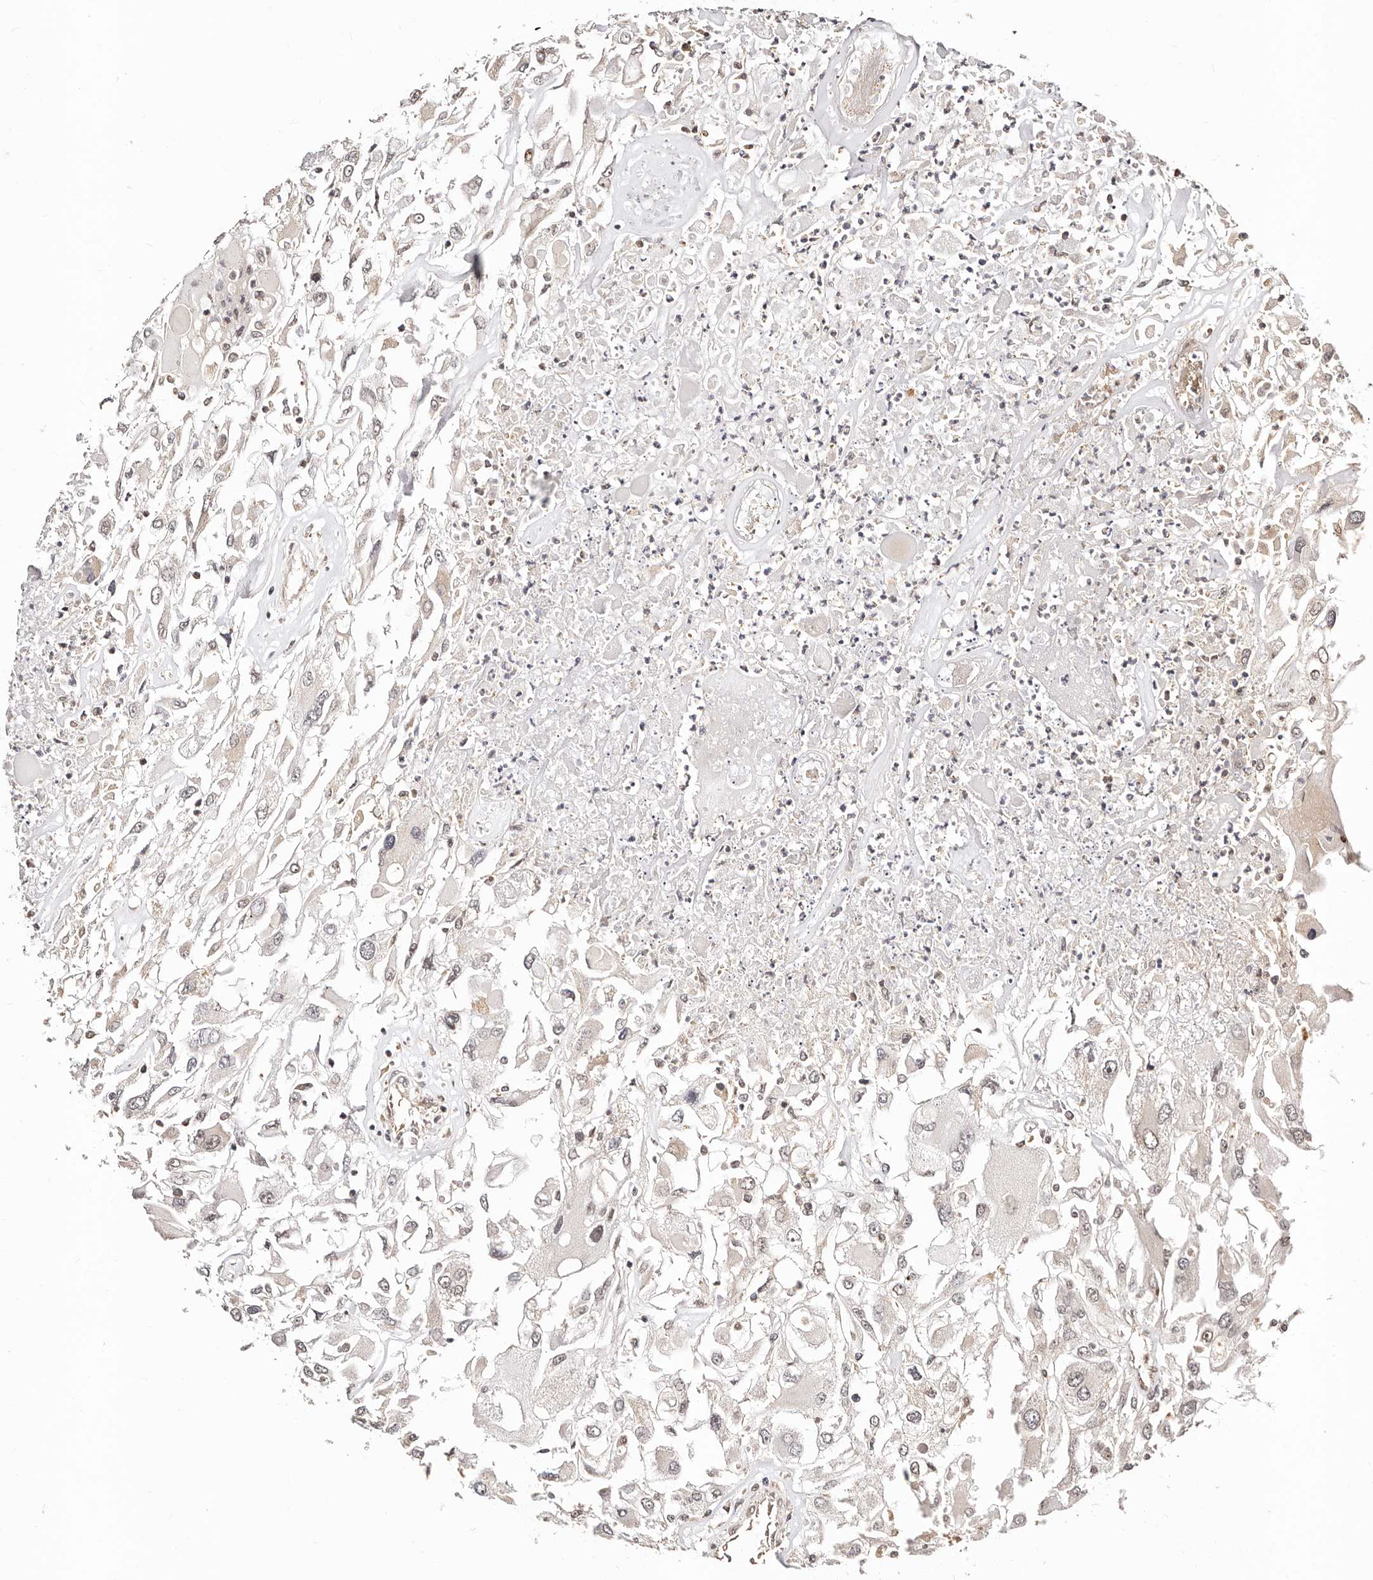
{"staining": {"intensity": "weak", "quantity": "<25%", "location": "cytoplasmic/membranous,nuclear"}, "tissue": "renal cancer", "cell_type": "Tumor cells", "image_type": "cancer", "snomed": [{"axis": "morphology", "description": "Adenocarcinoma, NOS"}, {"axis": "topography", "description": "Kidney"}], "caption": "This micrograph is of renal adenocarcinoma stained with immunohistochemistry to label a protein in brown with the nuclei are counter-stained blue. There is no staining in tumor cells.", "gene": "CTNNBL1", "patient": {"sex": "female", "age": 52}}